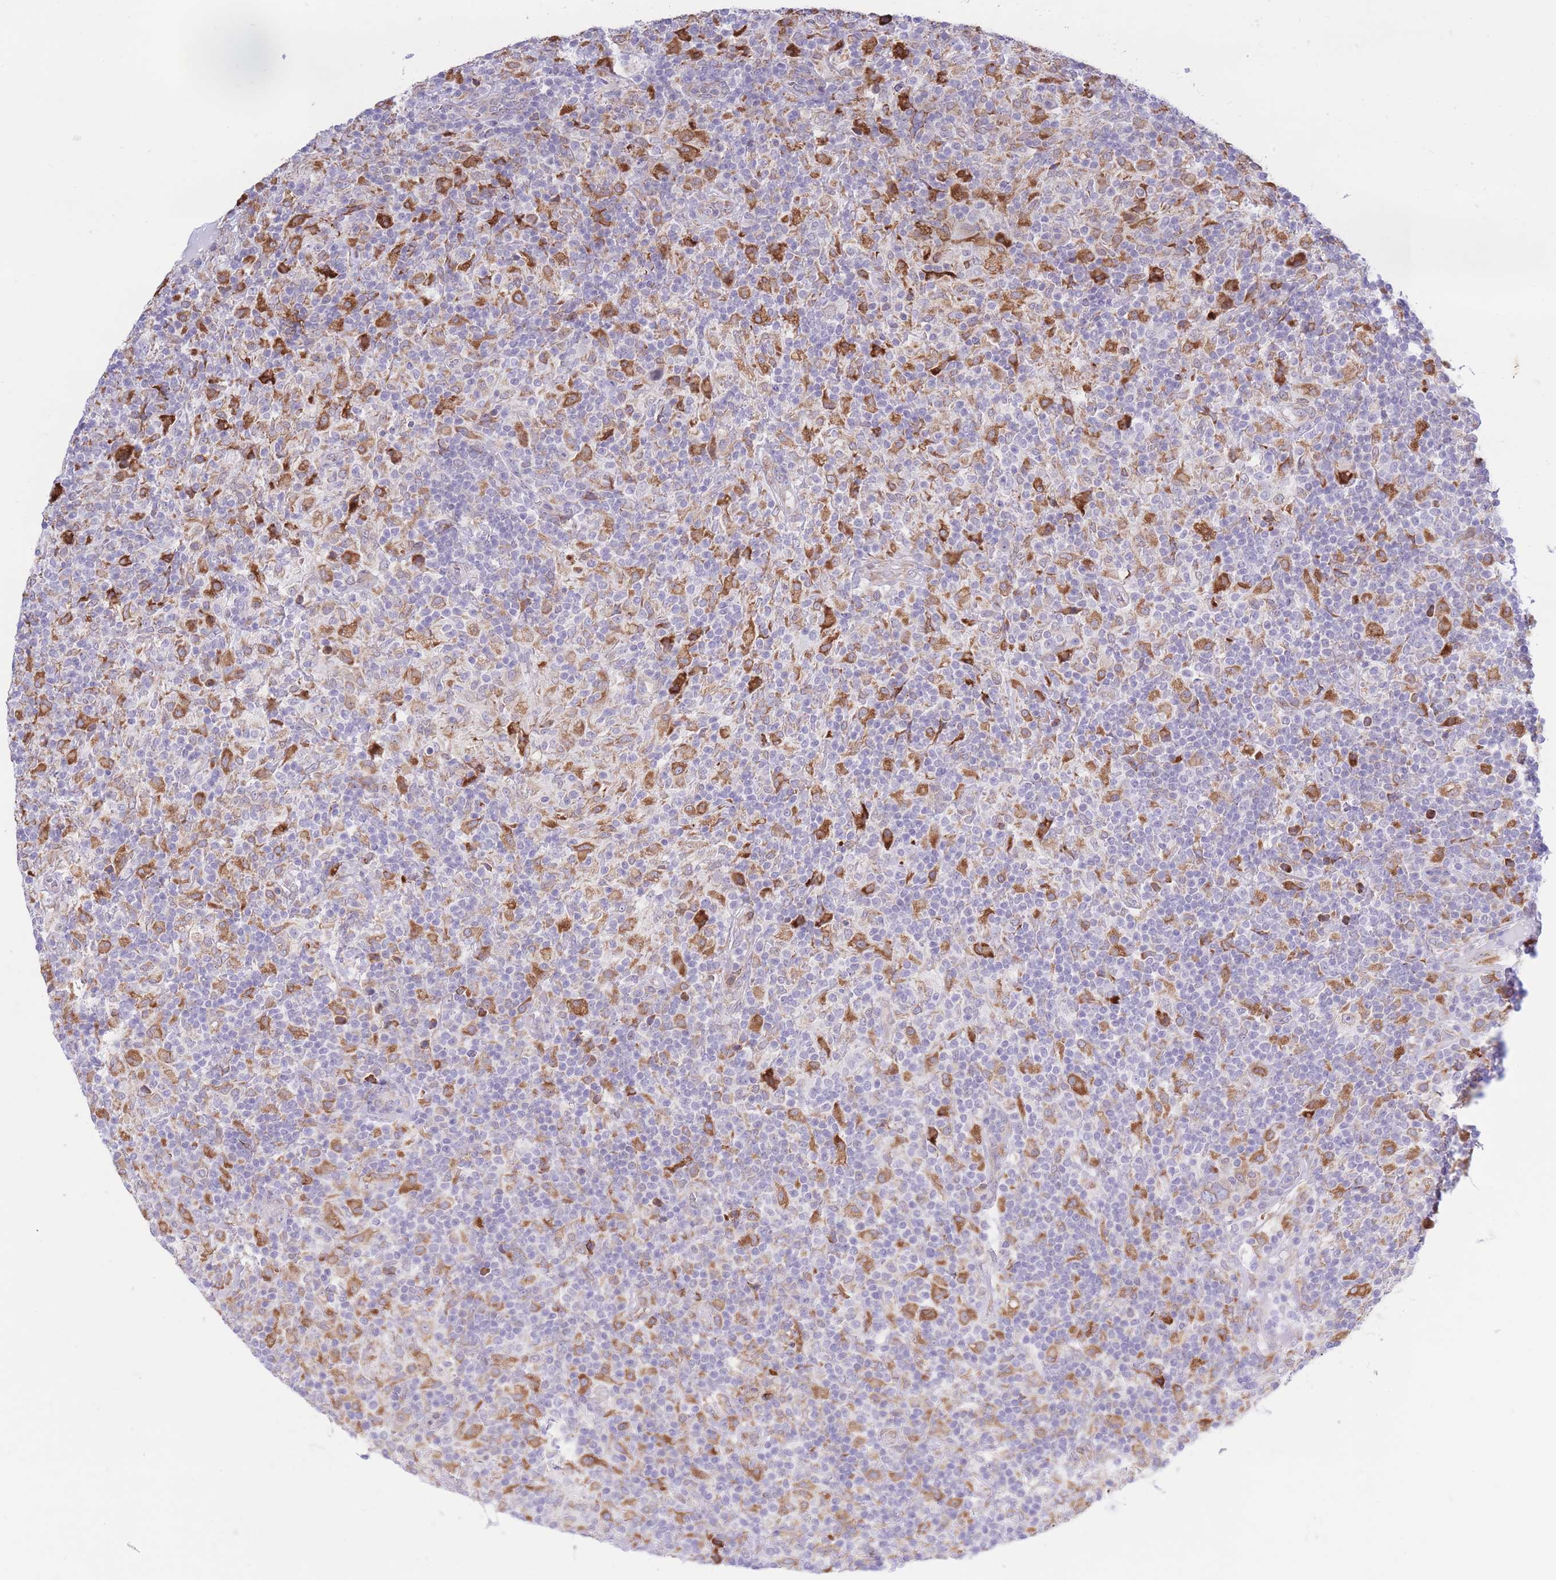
{"staining": {"intensity": "negative", "quantity": "none", "location": "none"}, "tissue": "lymphoma", "cell_type": "Tumor cells", "image_type": "cancer", "snomed": [{"axis": "morphology", "description": "Hodgkin's disease, NOS"}, {"axis": "topography", "description": "Lymph node"}], "caption": "IHC image of neoplastic tissue: human lymphoma stained with DAB (3,3'-diaminobenzidine) demonstrates no significant protein expression in tumor cells.", "gene": "MYDGF", "patient": {"sex": "male", "age": 70}}